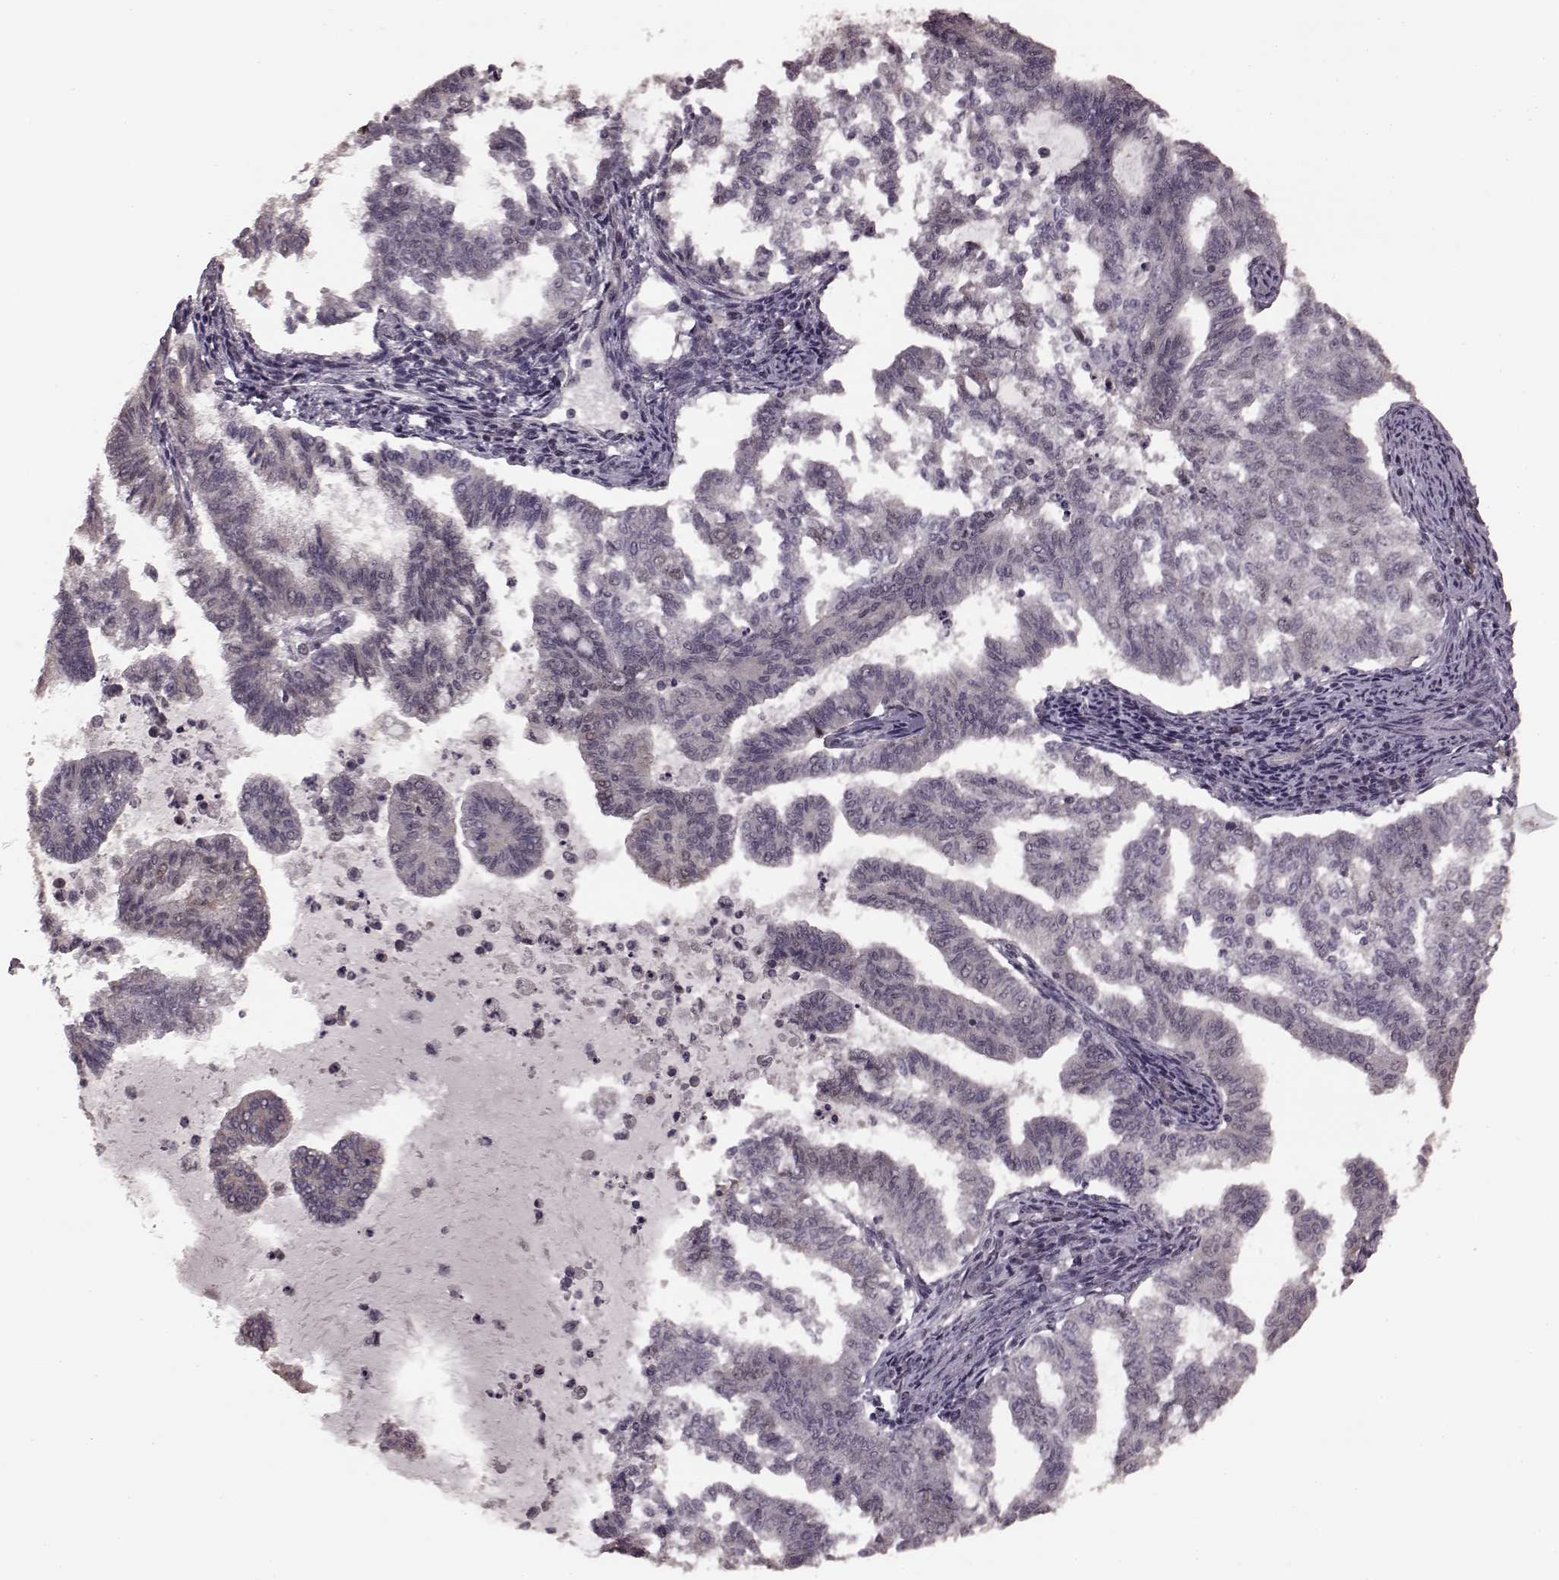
{"staining": {"intensity": "negative", "quantity": "none", "location": "none"}, "tissue": "endometrial cancer", "cell_type": "Tumor cells", "image_type": "cancer", "snomed": [{"axis": "morphology", "description": "Adenocarcinoma, NOS"}, {"axis": "topography", "description": "Endometrium"}], "caption": "Immunohistochemistry (IHC) of adenocarcinoma (endometrial) reveals no expression in tumor cells. The staining was performed using DAB (3,3'-diaminobenzidine) to visualize the protein expression in brown, while the nuclei were stained in blue with hematoxylin (Magnification: 20x).", "gene": "PLCB4", "patient": {"sex": "female", "age": 79}}